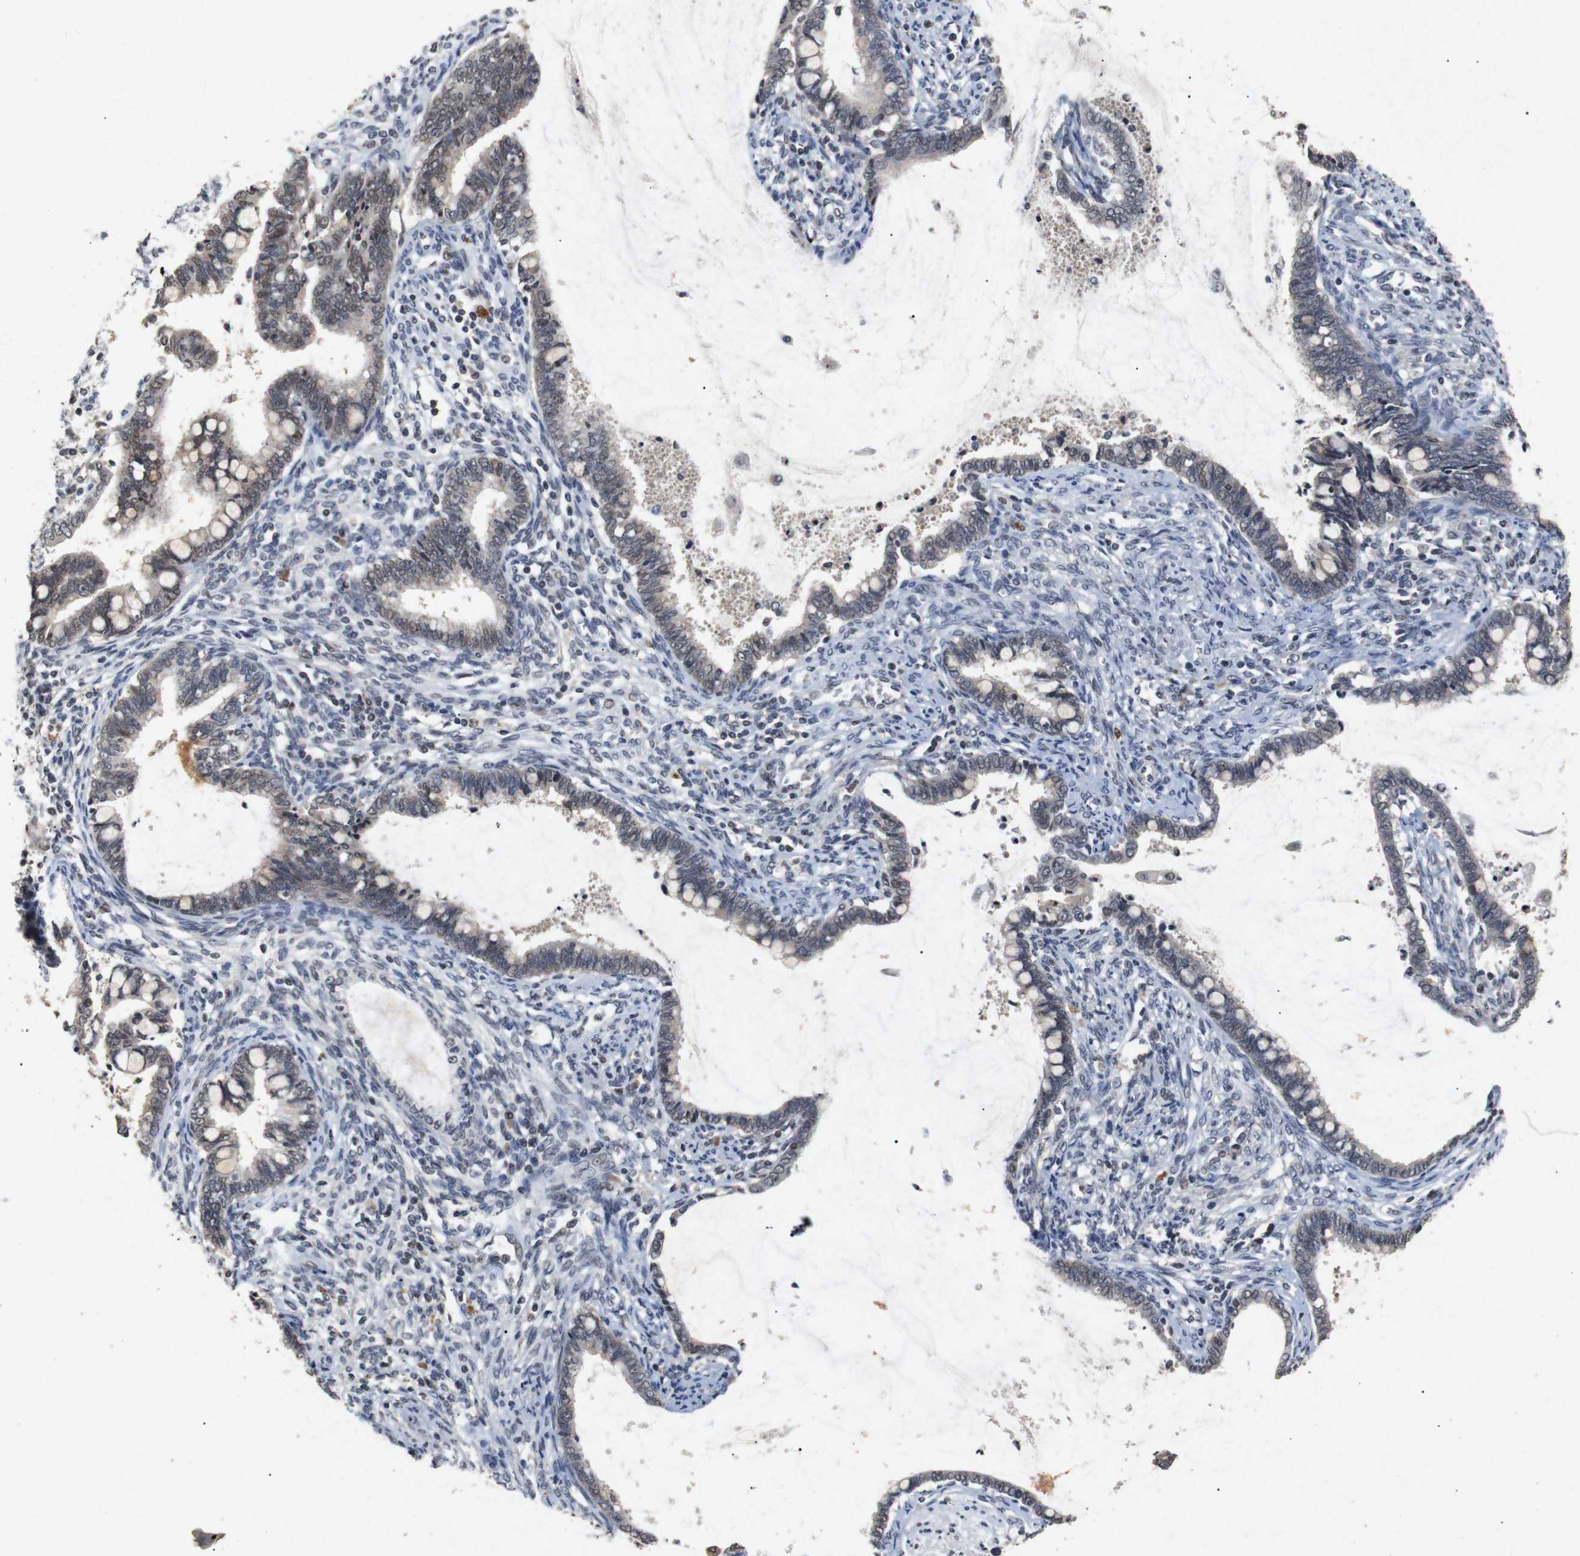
{"staining": {"intensity": "weak", "quantity": "25%-75%", "location": "cytoplasmic/membranous,nuclear"}, "tissue": "cervical cancer", "cell_type": "Tumor cells", "image_type": "cancer", "snomed": [{"axis": "morphology", "description": "Adenocarcinoma, NOS"}, {"axis": "topography", "description": "Cervix"}], "caption": "Immunohistochemistry (IHC) photomicrograph of neoplastic tissue: cervical adenocarcinoma stained using immunohistochemistry (IHC) shows low levels of weak protein expression localized specifically in the cytoplasmic/membranous and nuclear of tumor cells, appearing as a cytoplasmic/membranous and nuclear brown color.", "gene": "PARN", "patient": {"sex": "female", "age": 44}}